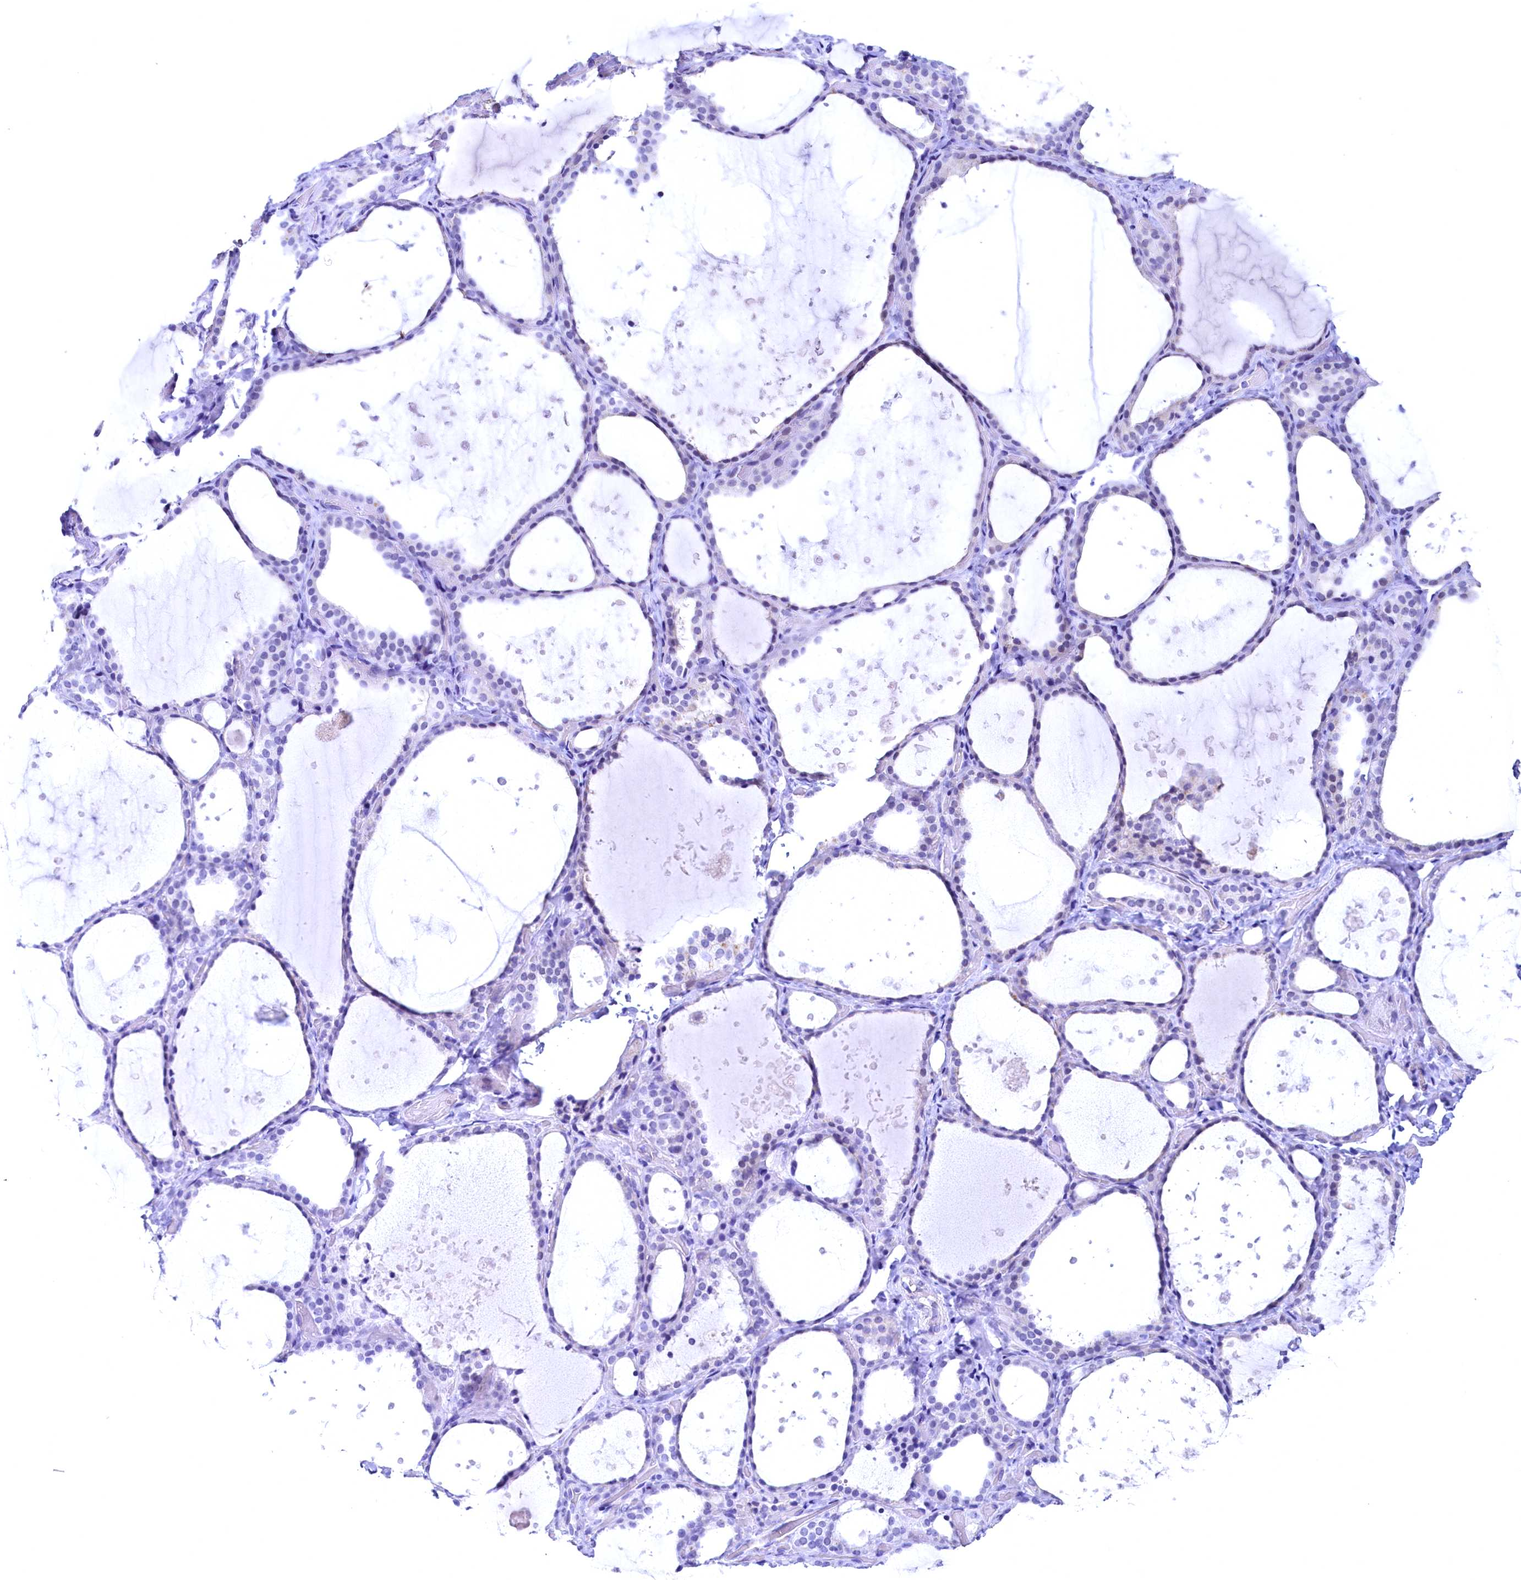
{"staining": {"intensity": "weak", "quantity": "<25%", "location": "nuclear"}, "tissue": "thyroid gland", "cell_type": "Glandular cells", "image_type": "normal", "snomed": [{"axis": "morphology", "description": "Normal tissue, NOS"}, {"axis": "topography", "description": "Thyroid gland"}], "caption": "IHC micrograph of unremarkable human thyroid gland stained for a protein (brown), which demonstrates no positivity in glandular cells.", "gene": "FLYWCH2", "patient": {"sex": "female", "age": 44}}